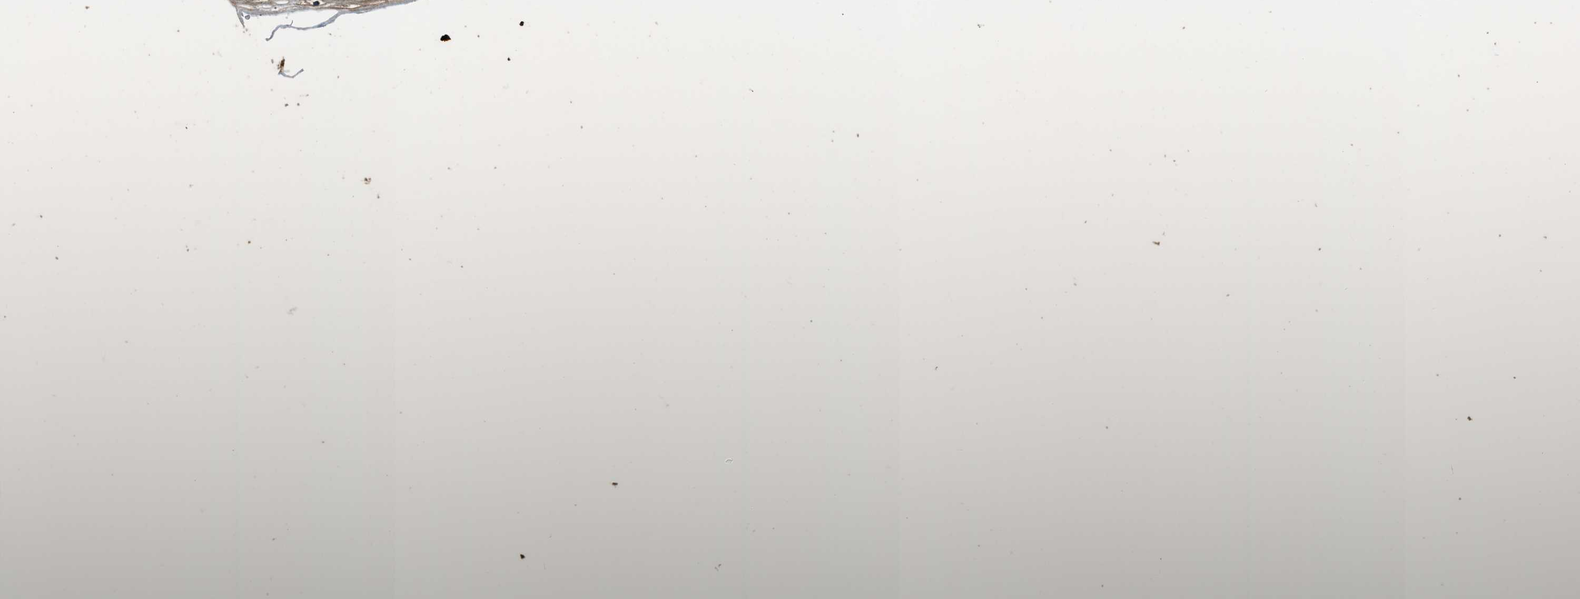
{"staining": {"intensity": "weak", "quantity": "<25%", "location": "cytoplasmic/membranous"}, "tissue": "vagina", "cell_type": "Squamous epithelial cells", "image_type": "normal", "snomed": [{"axis": "morphology", "description": "Normal tissue, NOS"}, {"axis": "topography", "description": "Vagina"}], "caption": "An image of human vagina is negative for staining in squamous epithelial cells. Brightfield microscopy of immunohistochemistry stained with DAB (3,3'-diaminobenzidine) (brown) and hematoxylin (blue), captured at high magnification.", "gene": "ACCS", "patient": {"sex": "female", "age": 34}}